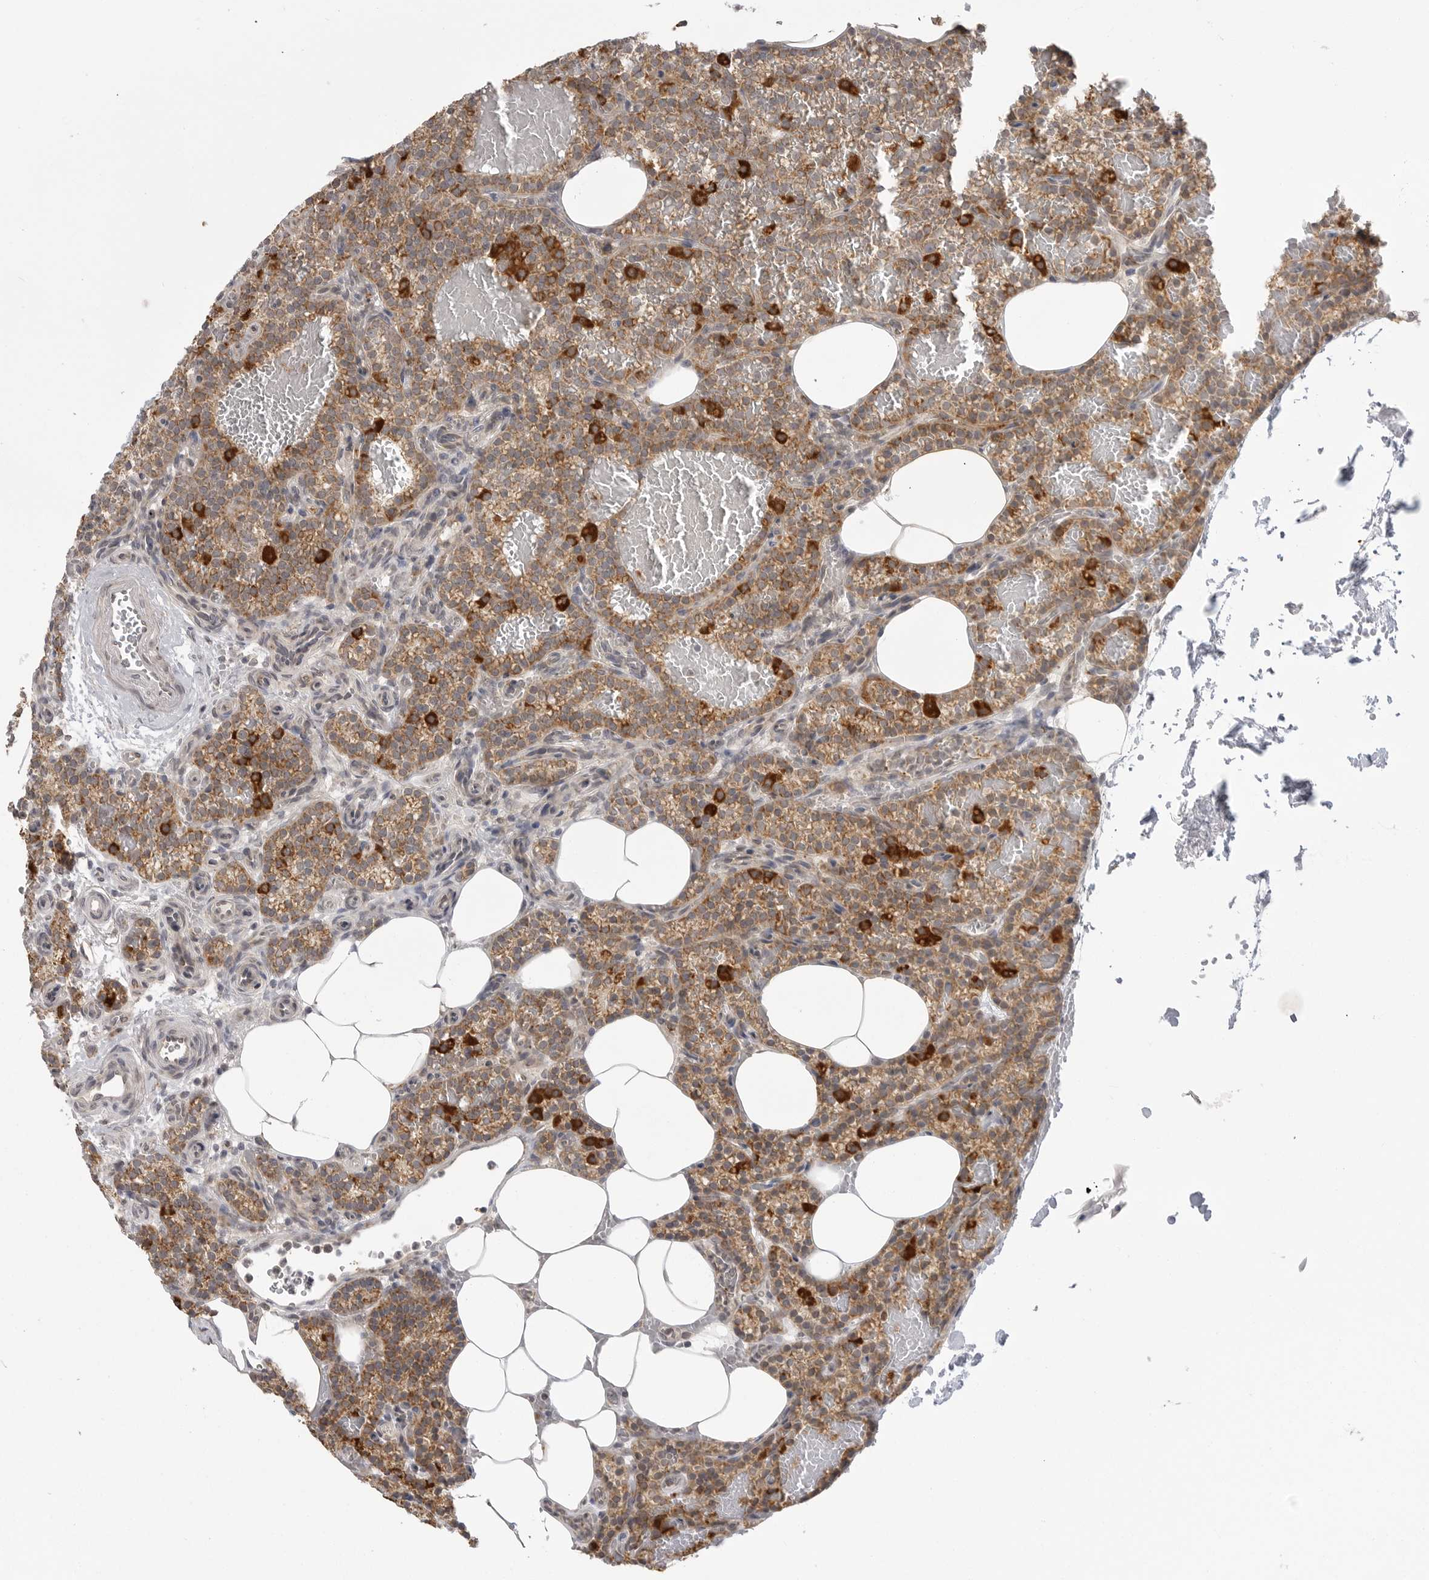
{"staining": {"intensity": "moderate", "quantity": ">75%", "location": "cytoplasmic/membranous"}, "tissue": "parathyroid gland", "cell_type": "Glandular cells", "image_type": "normal", "snomed": [{"axis": "morphology", "description": "Normal tissue, NOS"}, {"axis": "topography", "description": "Parathyroid gland"}], "caption": "Immunohistochemical staining of benign parathyroid gland exhibits medium levels of moderate cytoplasmic/membranous expression in about >75% of glandular cells. (DAB (3,3'-diaminobenzidine) = brown stain, brightfield microscopy at high magnification).", "gene": "KALRN", "patient": {"sex": "male", "age": 58}}